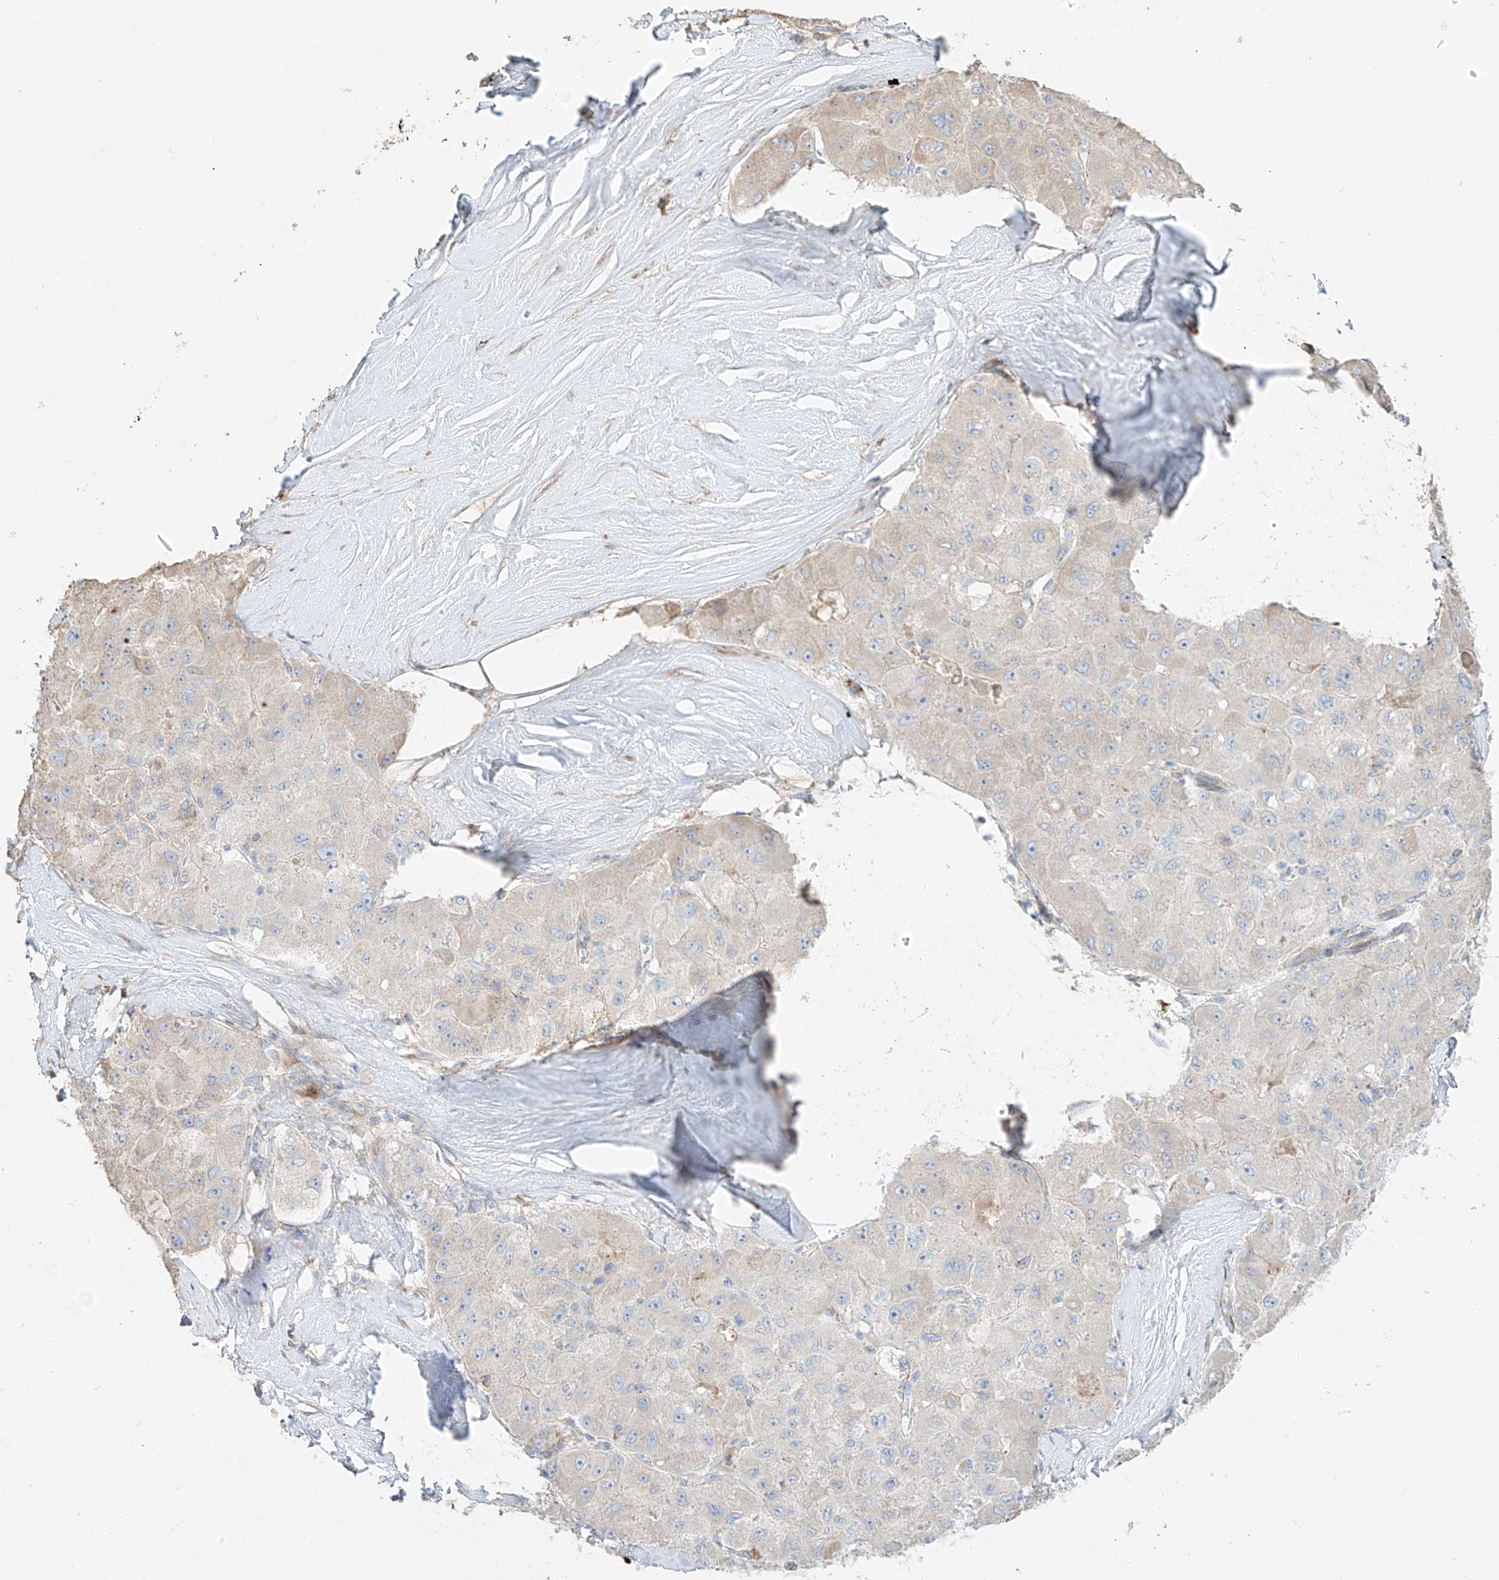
{"staining": {"intensity": "negative", "quantity": "none", "location": "none"}, "tissue": "liver cancer", "cell_type": "Tumor cells", "image_type": "cancer", "snomed": [{"axis": "morphology", "description": "Carcinoma, Hepatocellular, NOS"}, {"axis": "topography", "description": "Liver"}], "caption": "IHC image of human liver cancer stained for a protein (brown), which exhibits no positivity in tumor cells. (DAB (3,3'-diaminobenzidine) immunohistochemistry with hematoxylin counter stain).", "gene": "COLGALT2", "patient": {"sex": "male", "age": 80}}